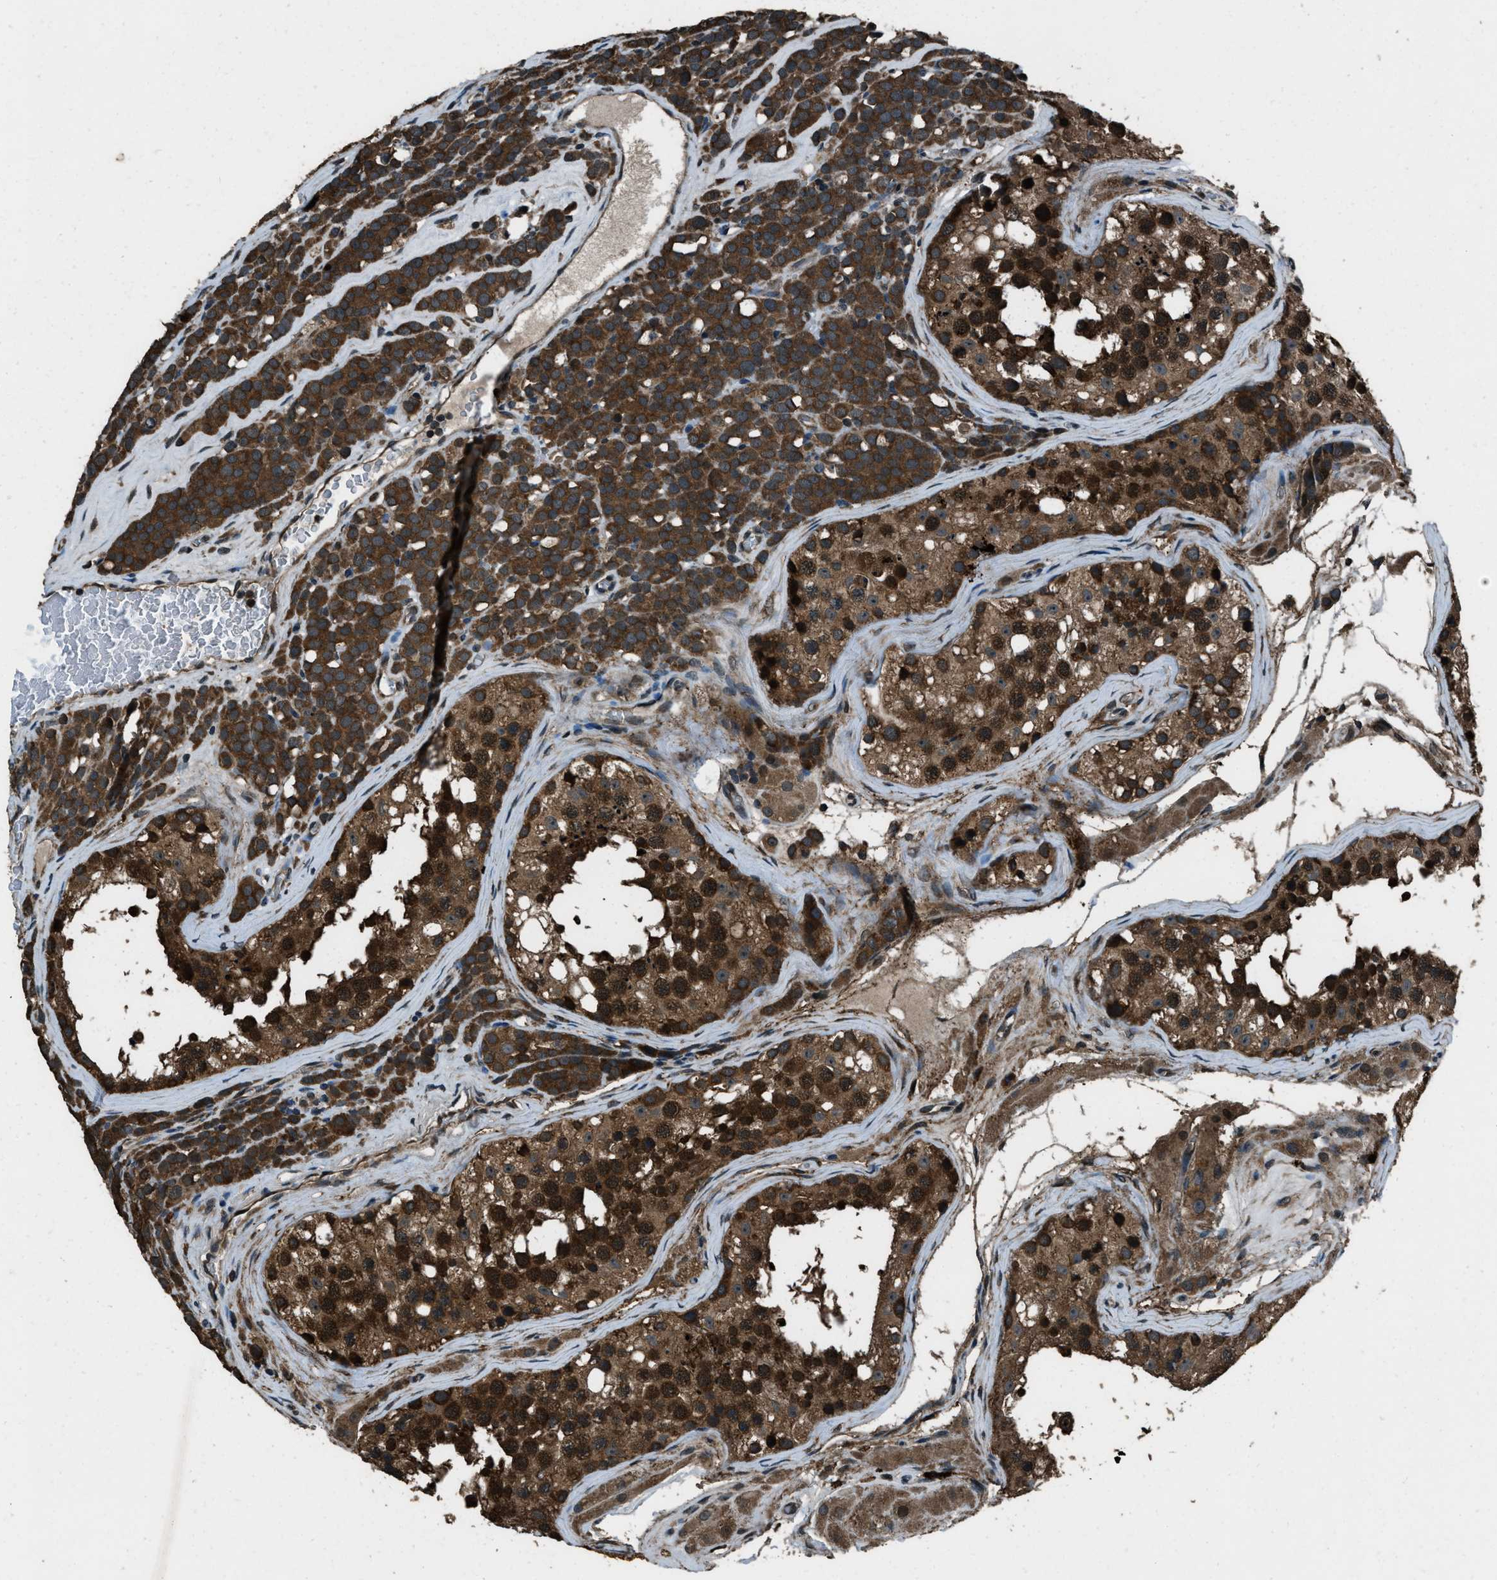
{"staining": {"intensity": "strong", "quantity": ">75%", "location": "cytoplasmic/membranous"}, "tissue": "testis cancer", "cell_type": "Tumor cells", "image_type": "cancer", "snomed": [{"axis": "morphology", "description": "Seminoma, NOS"}, {"axis": "topography", "description": "Testis"}], "caption": "Brown immunohistochemical staining in human testis seminoma reveals strong cytoplasmic/membranous positivity in about >75% of tumor cells. The staining was performed using DAB, with brown indicating positive protein expression. Nuclei are stained blue with hematoxylin.", "gene": "TRIM4", "patient": {"sex": "male", "age": 71}}